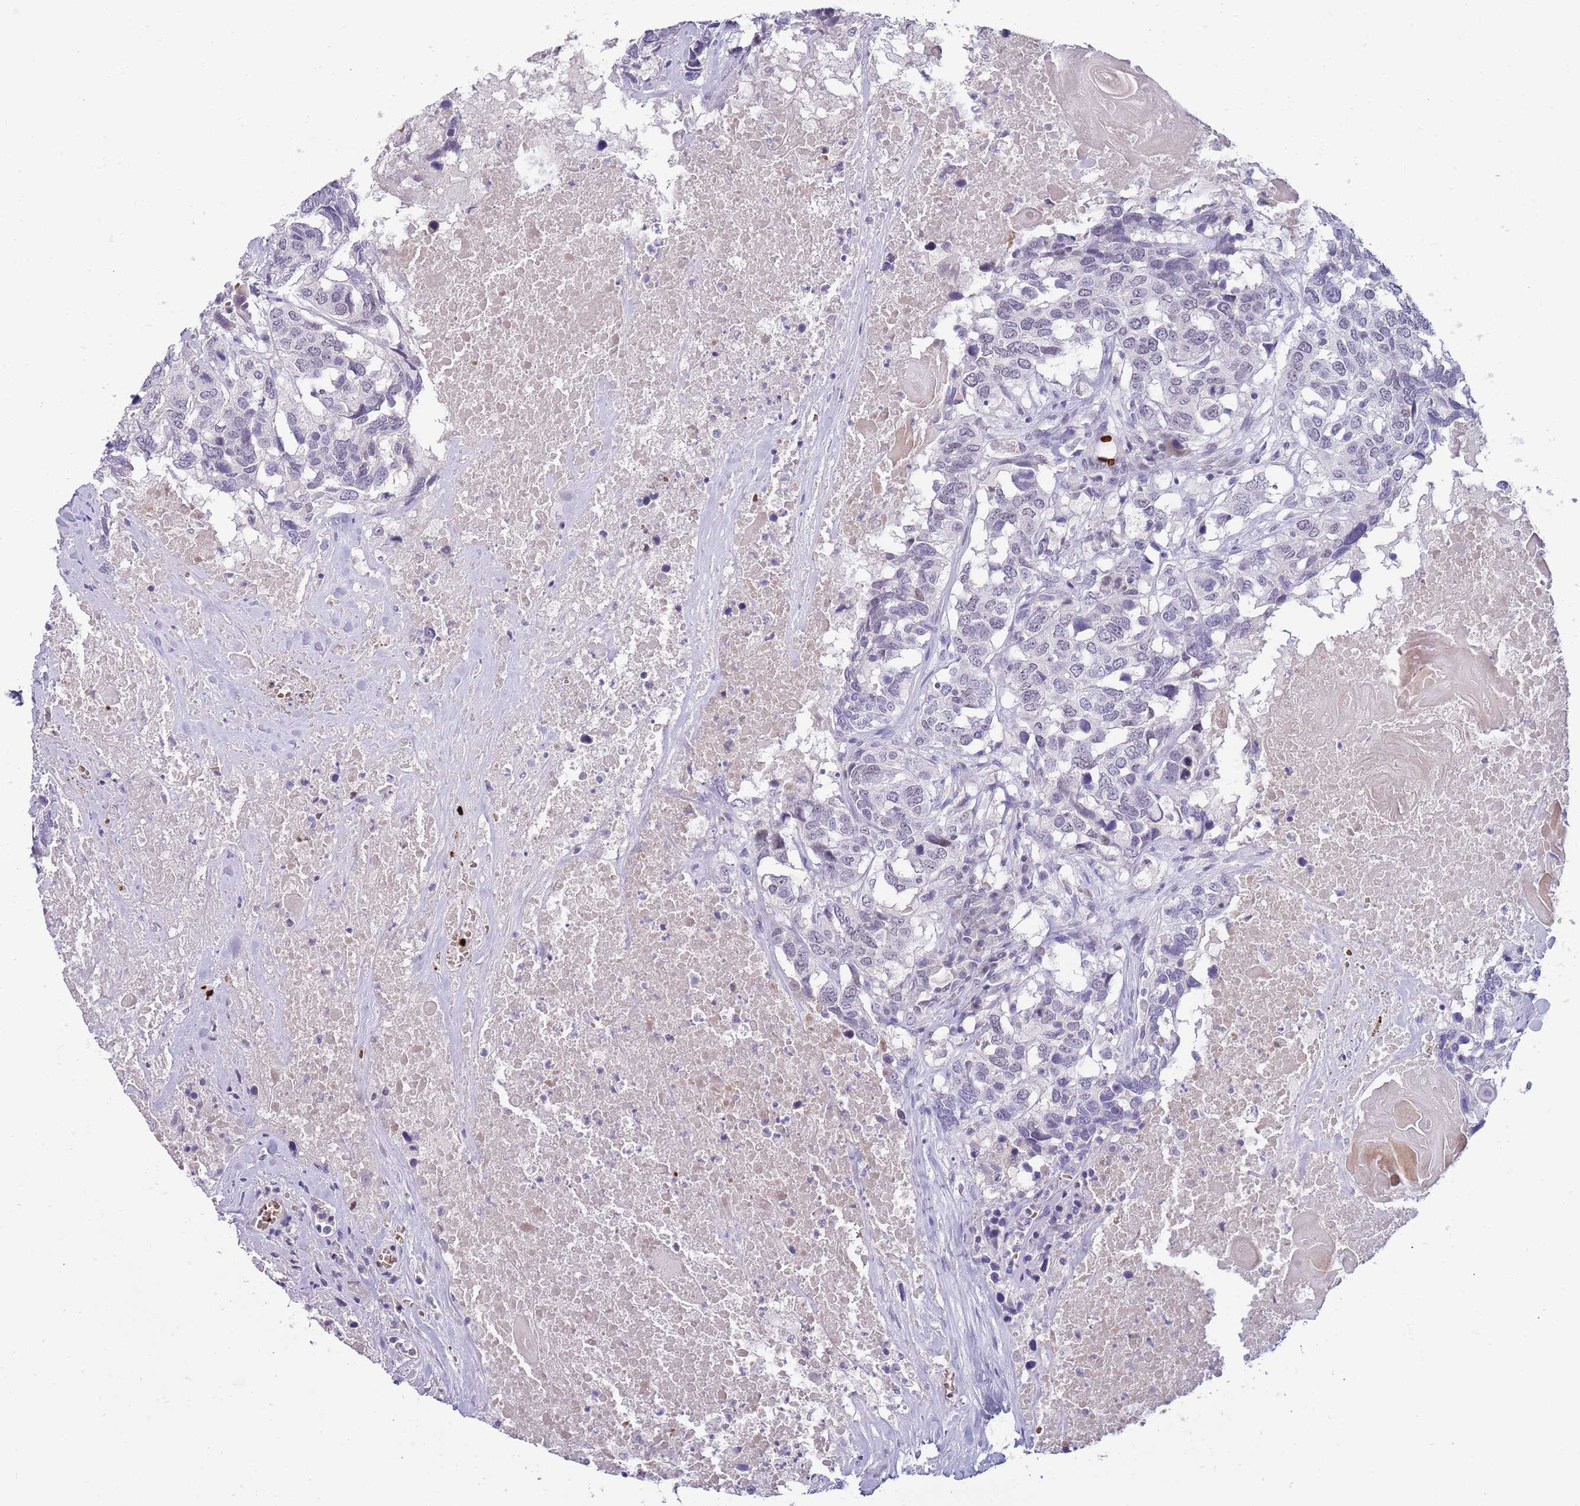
{"staining": {"intensity": "negative", "quantity": "none", "location": "none"}, "tissue": "head and neck cancer", "cell_type": "Tumor cells", "image_type": "cancer", "snomed": [{"axis": "morphology", "description": "Squamous cell carcinoma, NOS"}, {"axis": "topography", "description": "Head-Neck"}], "caption": "Immunohistochemistry of head and neck cancer (squamous cell carcinoma) displays no staining in tumor cells.", "gene": "LYPD6B", "patient": {"sex": "male", "age": 66}}